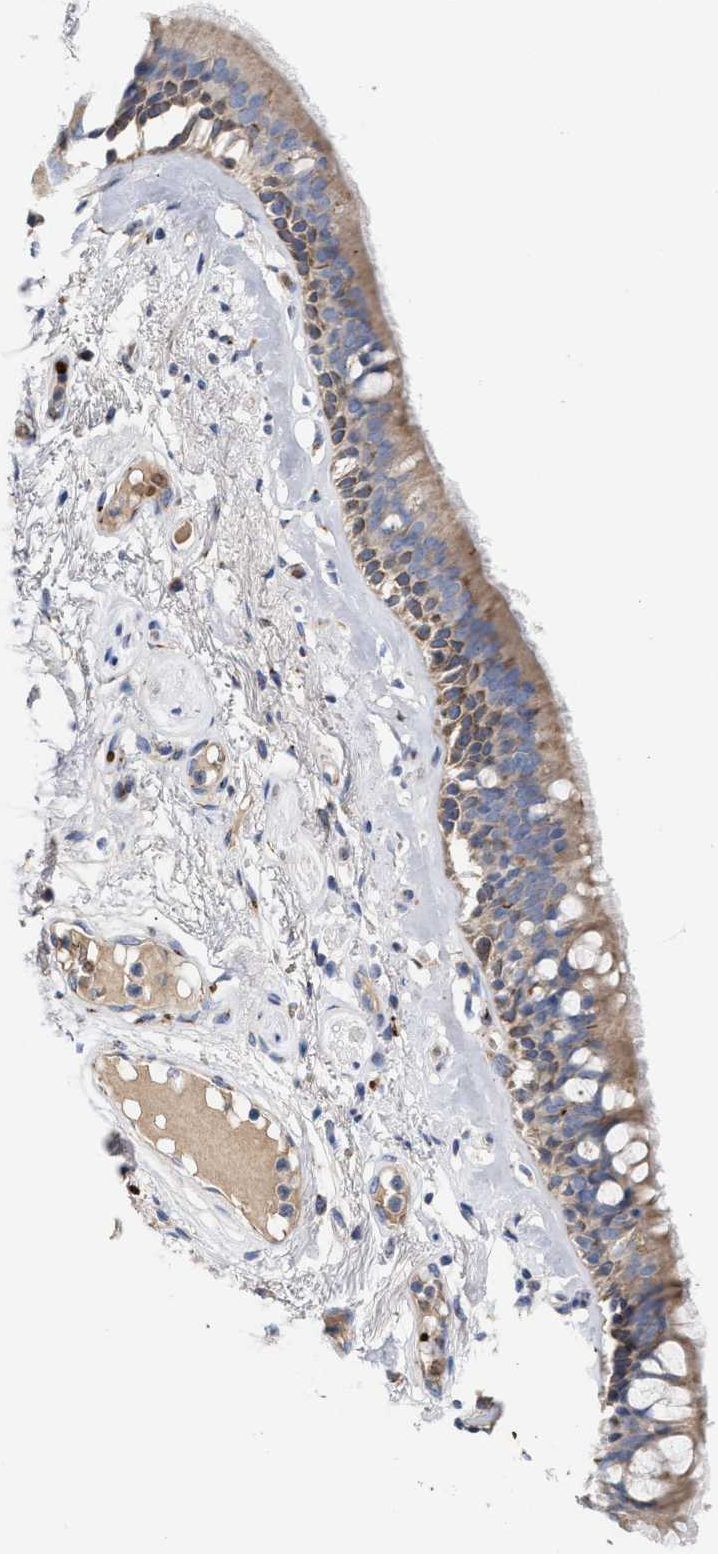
{"staining": {"intensity": "moderate", "quantity": ">75%", "location": "cytoplasmic/membranous"}, "tissue": "bronchus", "cell_type": "Respiratory epithelial cells", "image_type": "normal", "snomed": [{"axis": "morphology", "description": "Normal tissue, NOS"}, {"axis": "topography", "description": "Cartilage tissue"}], "caption": "Immunohistochemistry histopathology image of unremarkable human bronchus stained for a protein (brown), which demonstrates medium levels of moderate cytoplasmic/membranous expression in about >75% of respiratory epithelial cells.", "gene": "CCL2", "patient": {"sex": "female", "age": 63}}